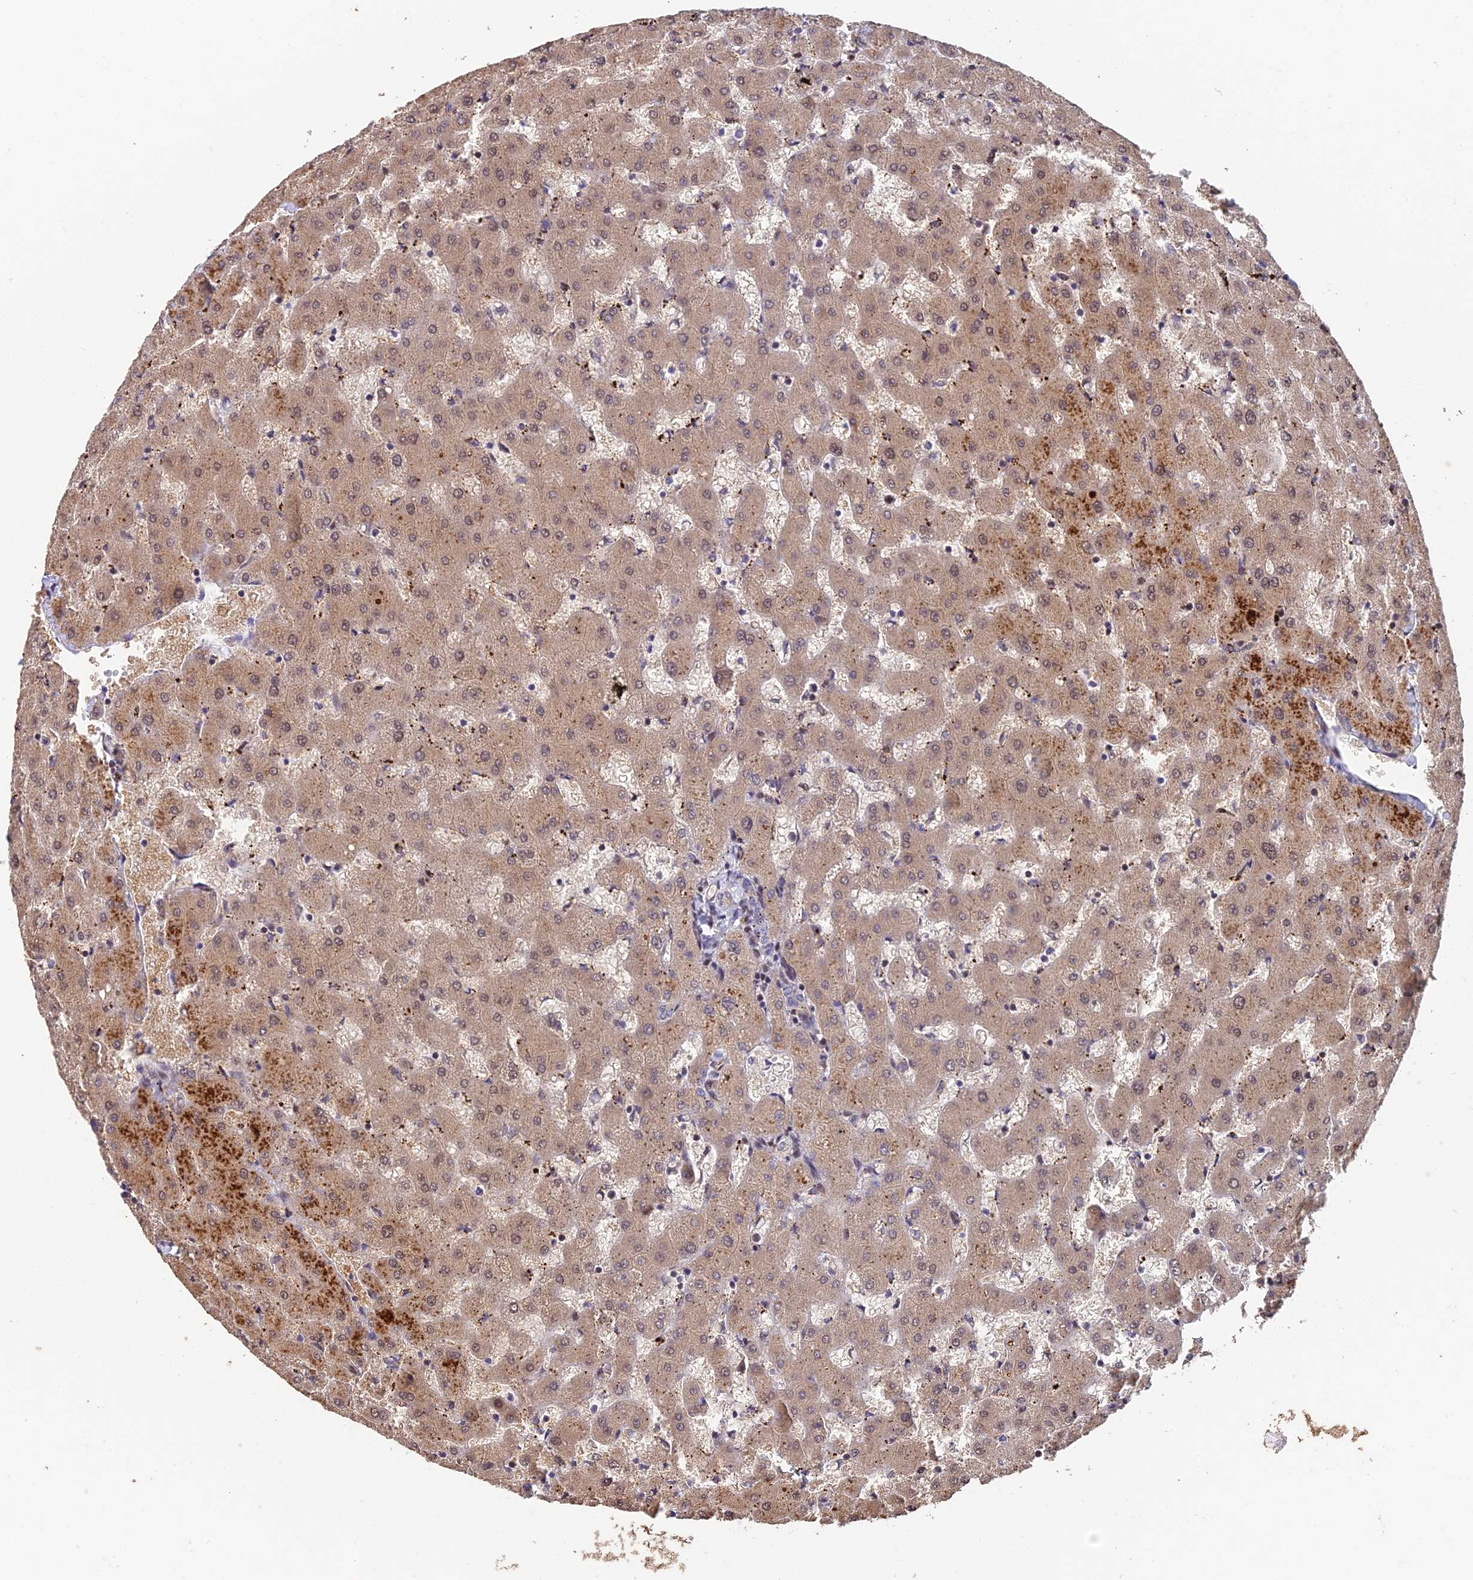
{"staining": {"intensity": "weak", "quantity": "<25%", "location": "cytoplasmic/membranous"}, "tissue": "liver", "cell_type": "Cholangiocytes", "image_type": "normal", "snomed": [{"axis": "morphology", "description": "Normal tissue, NOS"}, {"axis": "topography", "description": "Liver"}], "caption": "A histopathology image of liver stained for a protein shows no brown staining in cholangiocytes.", "gene": "ADAMTS13", "patient": {"sex": "female", "age": 63}}